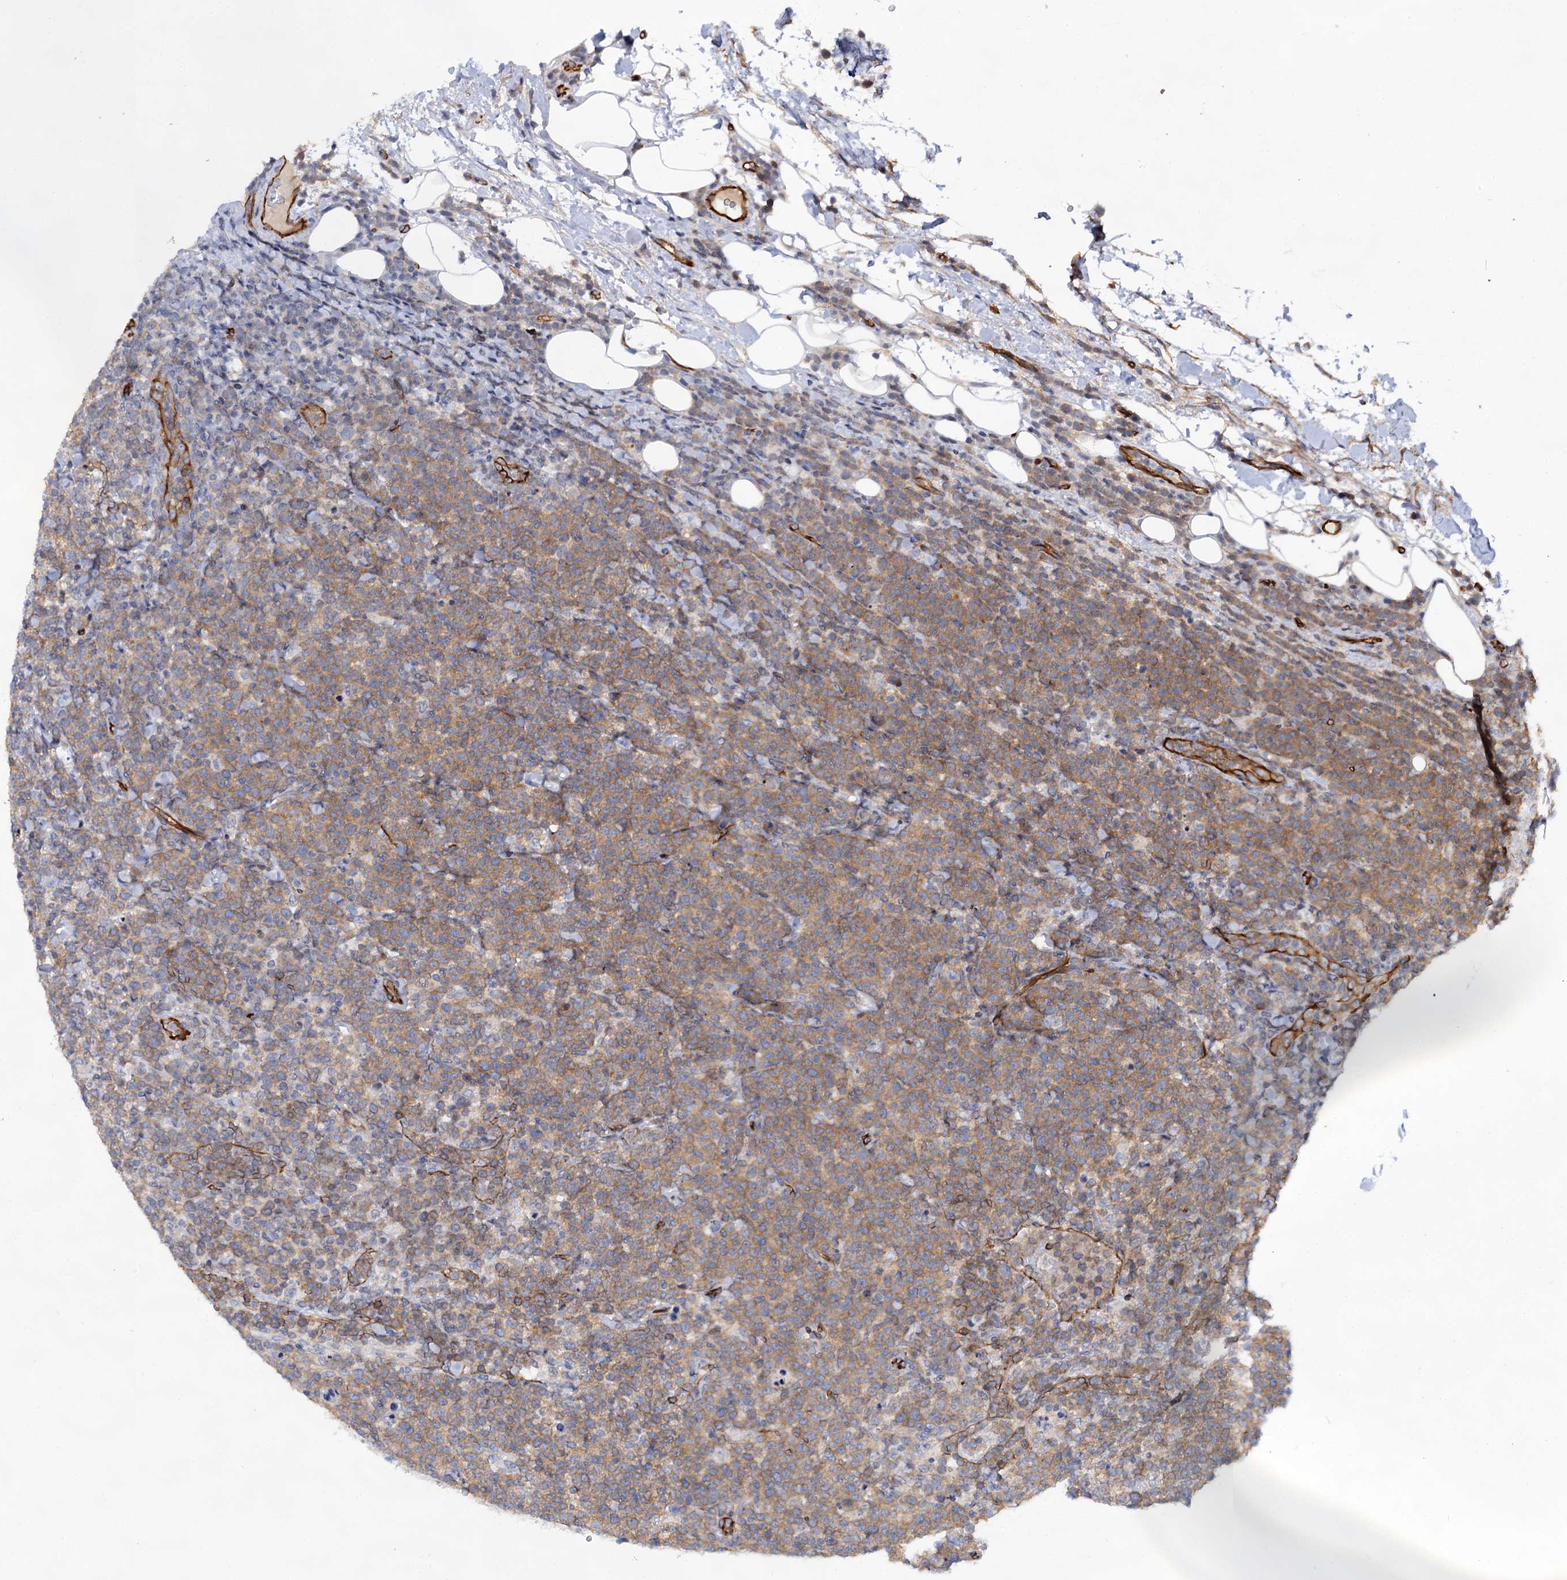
{"staining": {"intensity": "moderate", "quantity": ">75%", "location": "cytoplasmic/membranous"}, "tissue": "lymphoma", "cell_type": "Tumor cells", "image_type": "cancer", "snomed": [{"axis": "morphology", "description": "Malignant lymphoma, non-Hodgkin's type, High grade"}, {"axis": "topography", "description": "Lymph node"}], "caption": "Immunohistochemistry (IHC) micrograph of human lymphoma stained for a protein (brown), which demonstrates medium levels of moderate cytoplasmic/membranous positivity in about >75% of tumor cells.", "gene": "ABLIM1", "patient": {"sex": "male", "age": 61}}